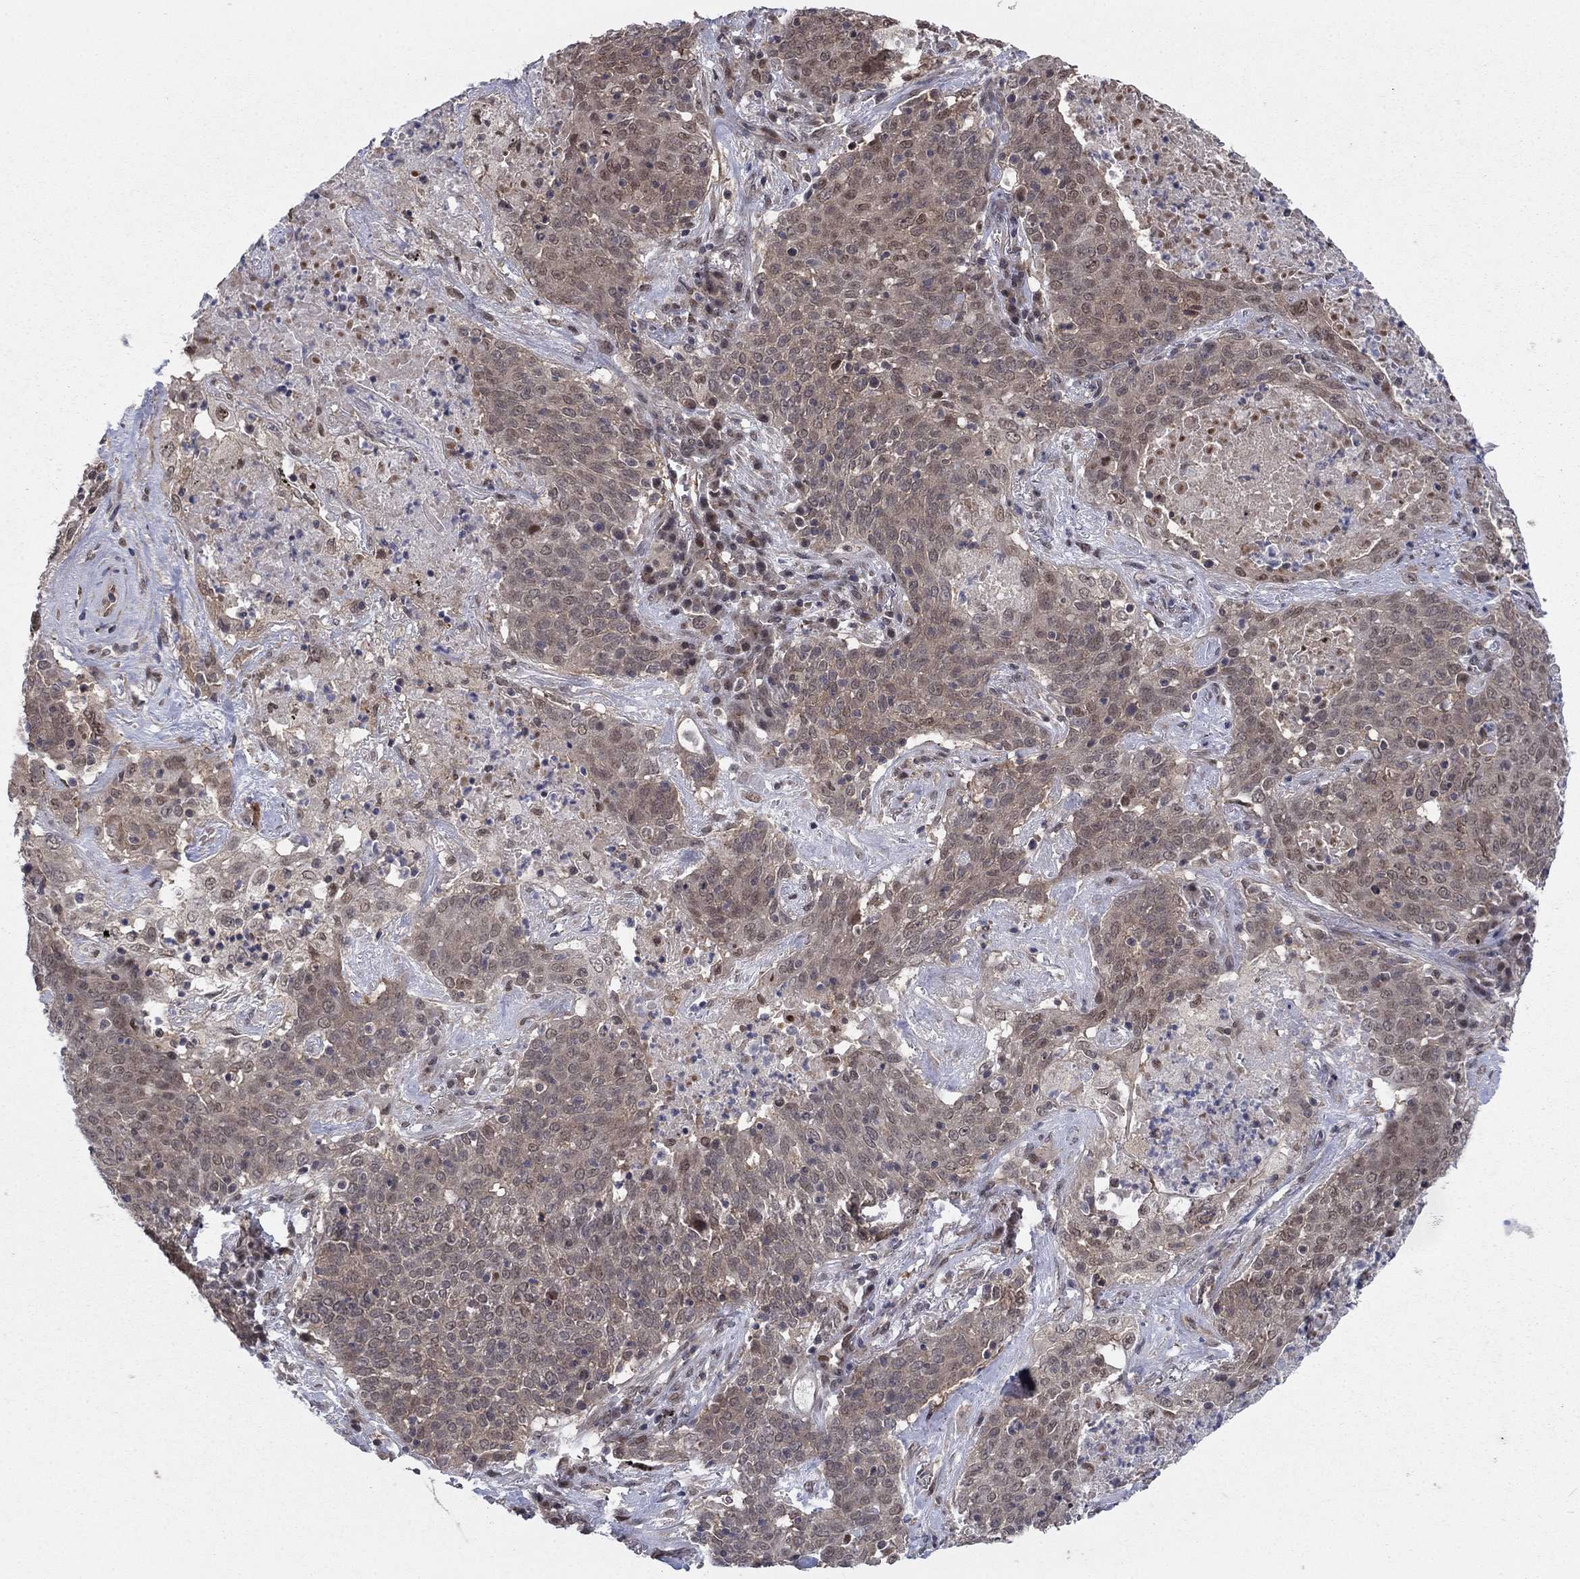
{"staining": {"intensity": "weak", "quantity": "25%-75%", "location": "cytoplasmic/membranous,nuclear"}, "tissue": "lung cancer", "cell_type": "Tumor cells", "image_type": "cancer", "snomed": [{"axis": "morphology", "description": "Squamous cell carcinoma, NOS"}, {"axis": "topography", "description": "Lung"}], "caption": "Immunohistochemical staining of squamous cell carcinoma (lung) shows low levels of weak cytoplasmic/membranous and nuclear staining in approximately 25%-75% of tumor cells.", "gene": "PSMC1", "patient": {"sex": "male", "age": 82}}